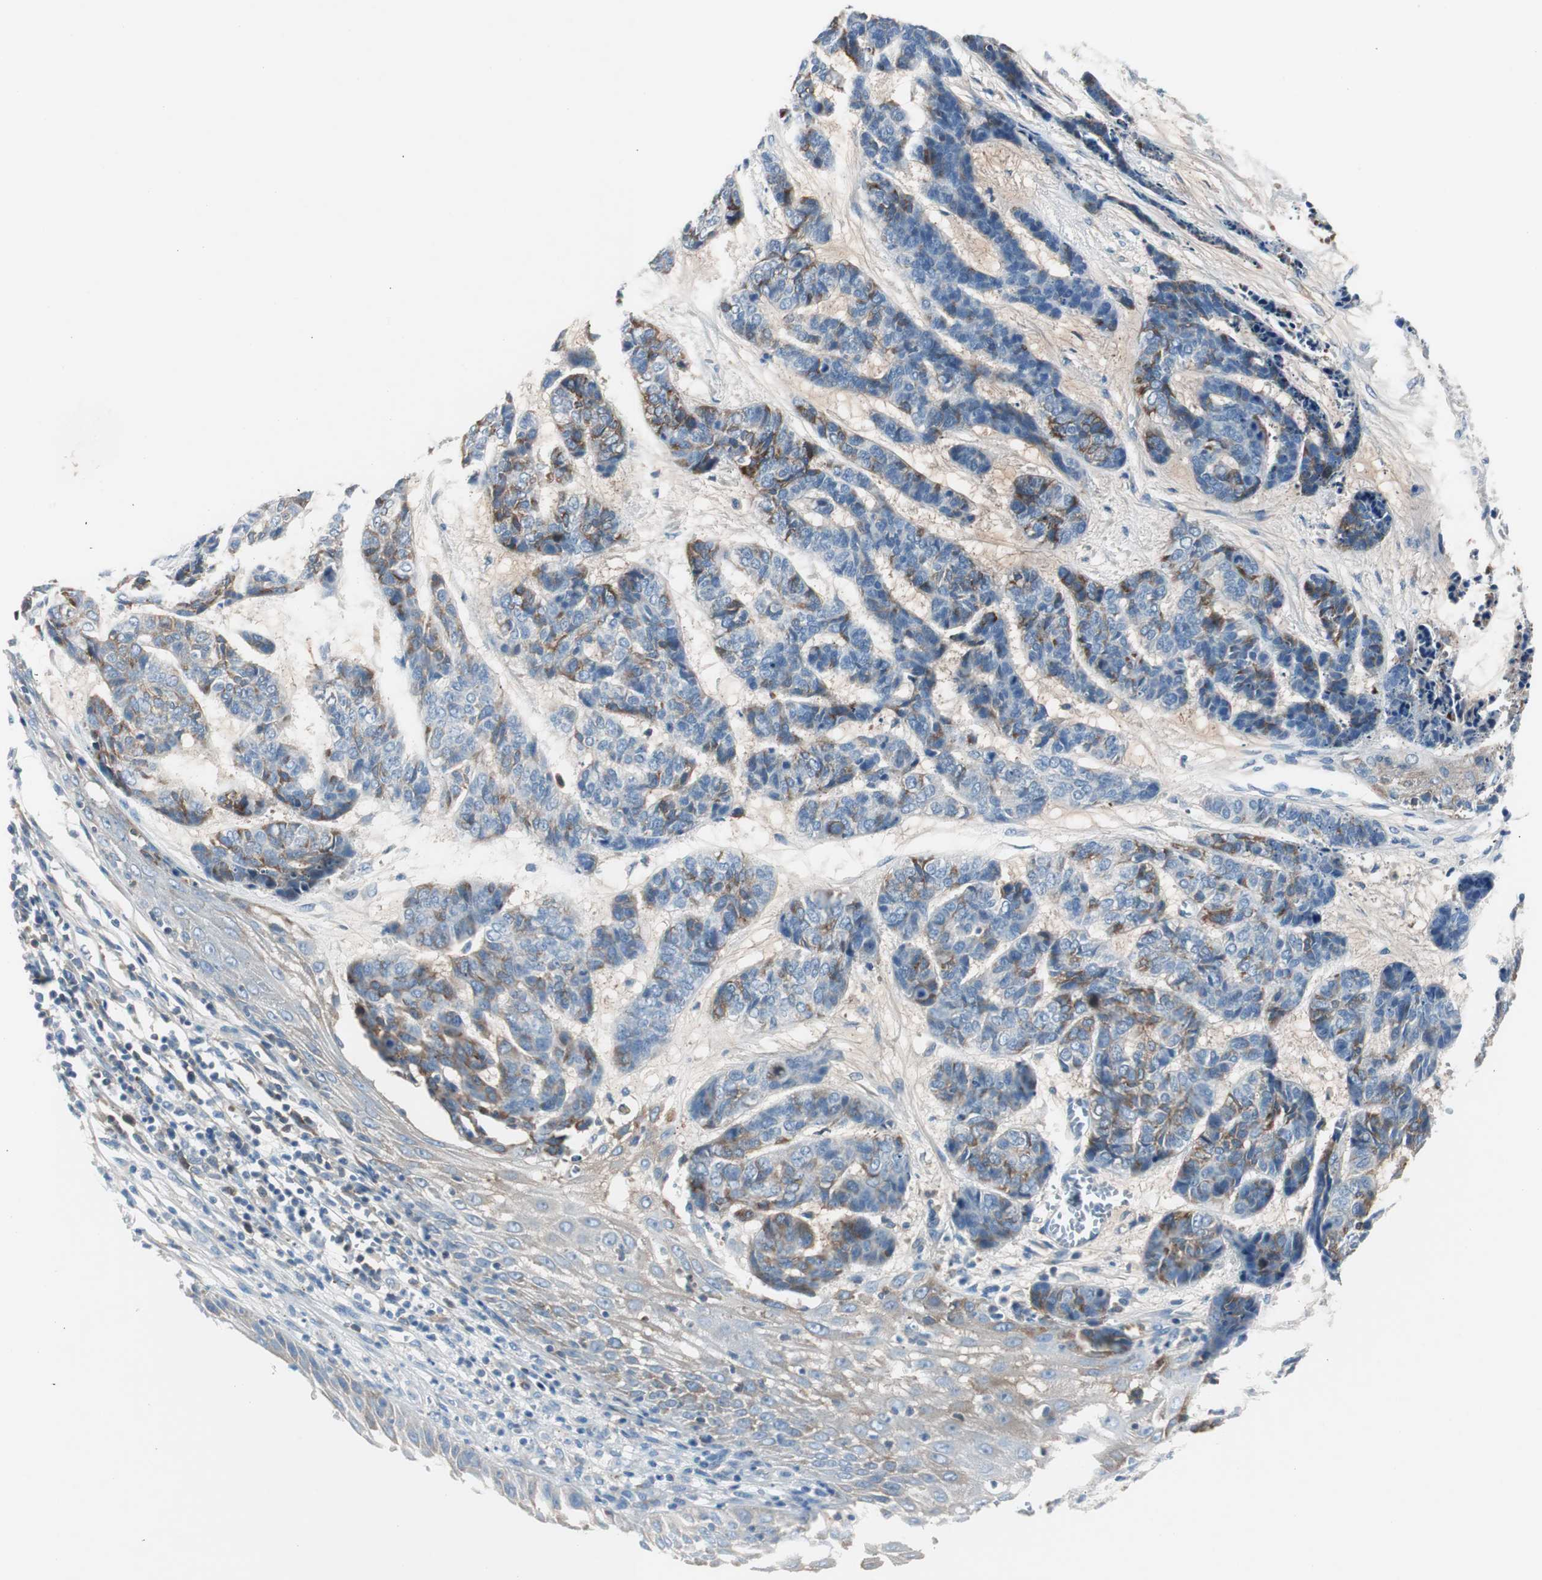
{"staining": {"intensity": "strong", "quantity": "25%-75%", "location": "cytoplasmic/membranous"}, "tissue": "skin cancer", "cell_type": "Tumor cells", "image_type": "cancer", "snomed": [{"axis": "morphology", "description": "Basal cell carcinoma"}, {"axis": "topography", "description": "Skin"}], "caption": "Skin cancer tissue displays strong cytoplasmic/membranous expression in approximately 25%-75% of tumor cells, visualized by immunohistochemistry.", "gene": "SERPINF1", "patient": {"sex": "female", "age": 64}}